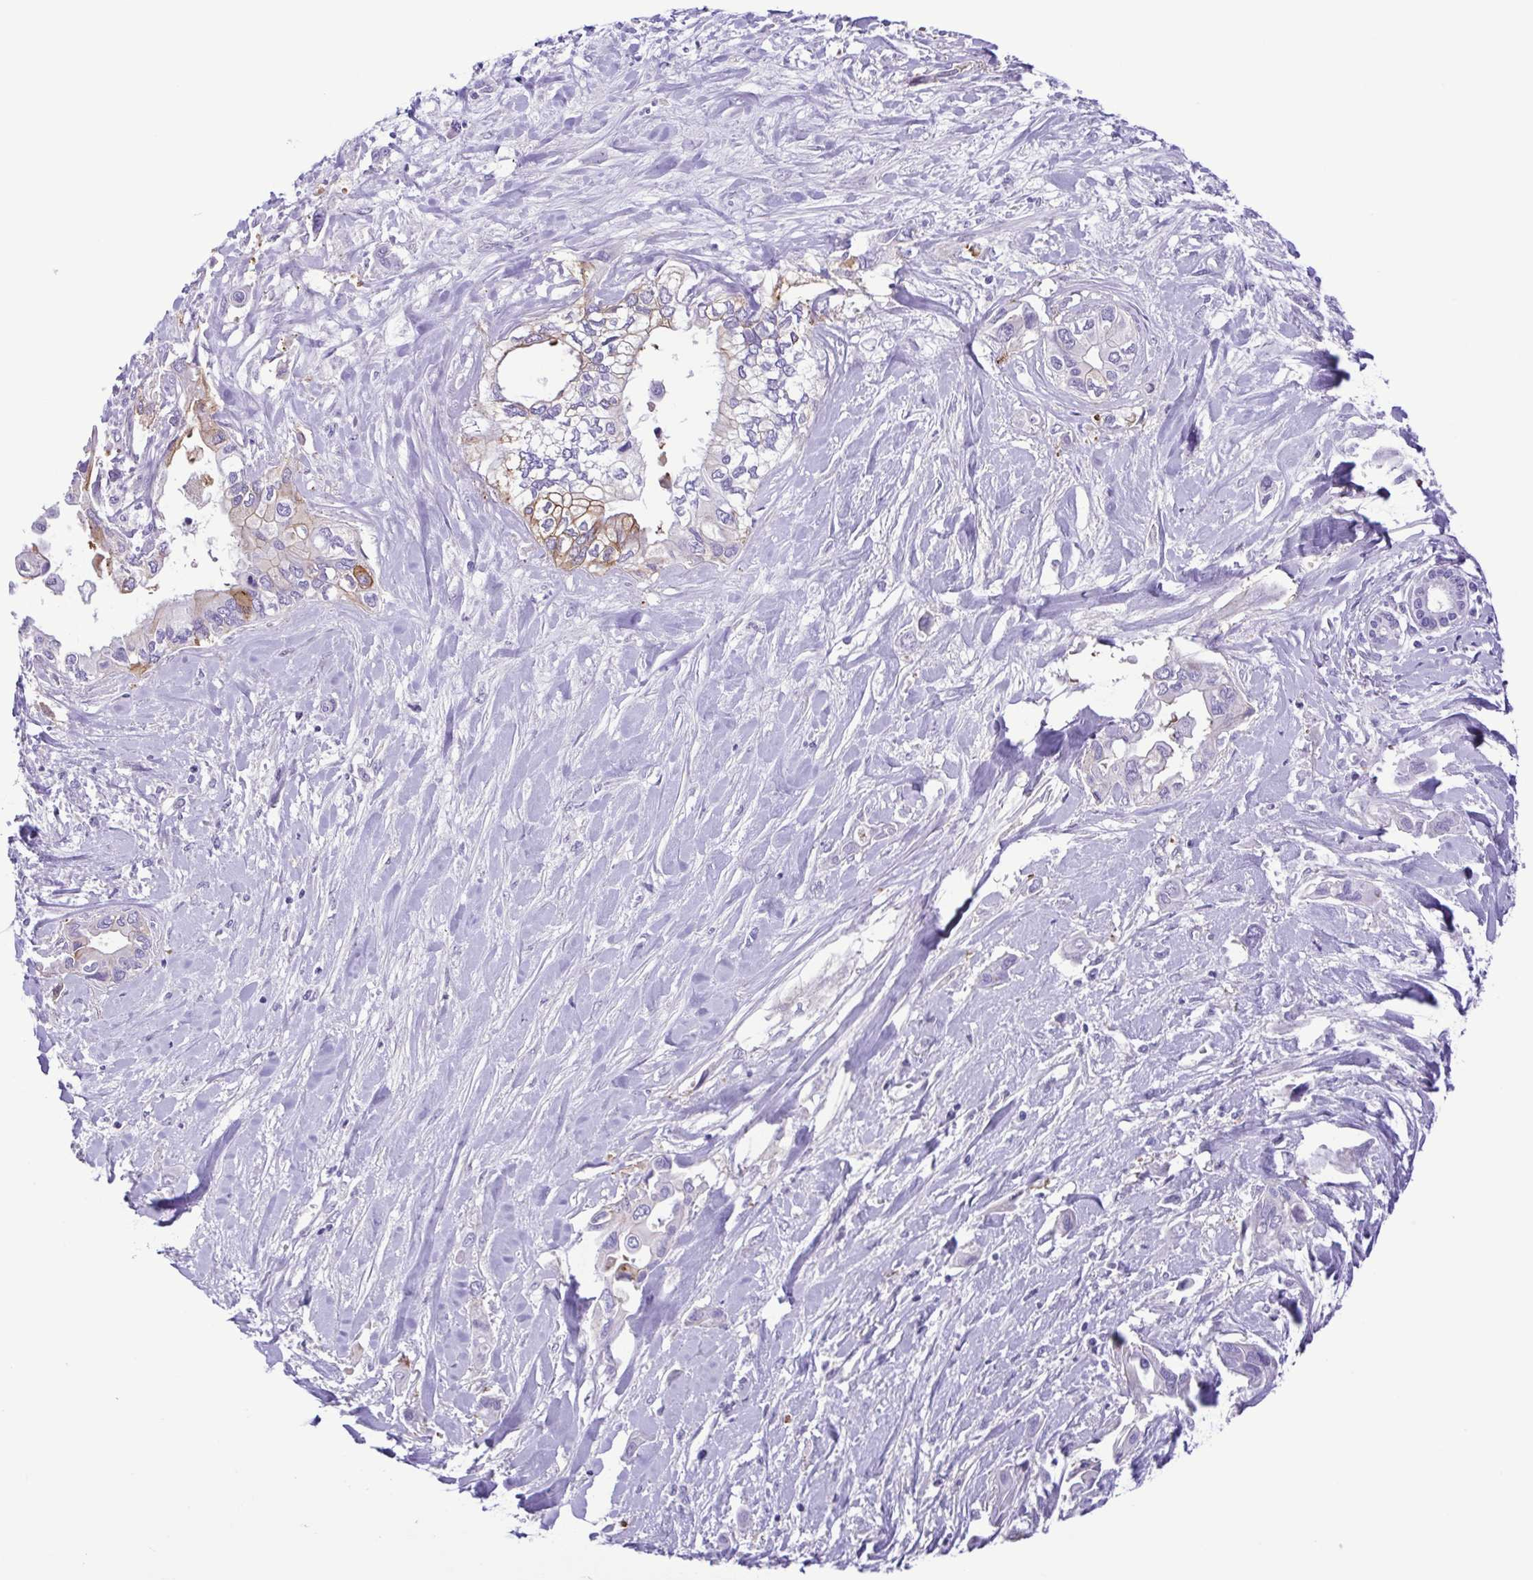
{"staining": {"intensity": "moderate", "quantity": "<25%", "location": "cytoplasmic/membranous"}, "tissue": "liver cancer", "cell_type": "Tumor cells", "image_type": "cancer", "snomed": [{"axis": "morphology", "description": "Cholangiocarcinoma"}, {"axis": "topography", "description": "Liver"}], "caption": "This is an image of IHC staining of cholangiocarcinoma (liver), which shows moderate expression in the cytoplasmic/membranous of tumor cells.", "gene": "DCLK2", "patient": {"sex": "female", "age": 64}}